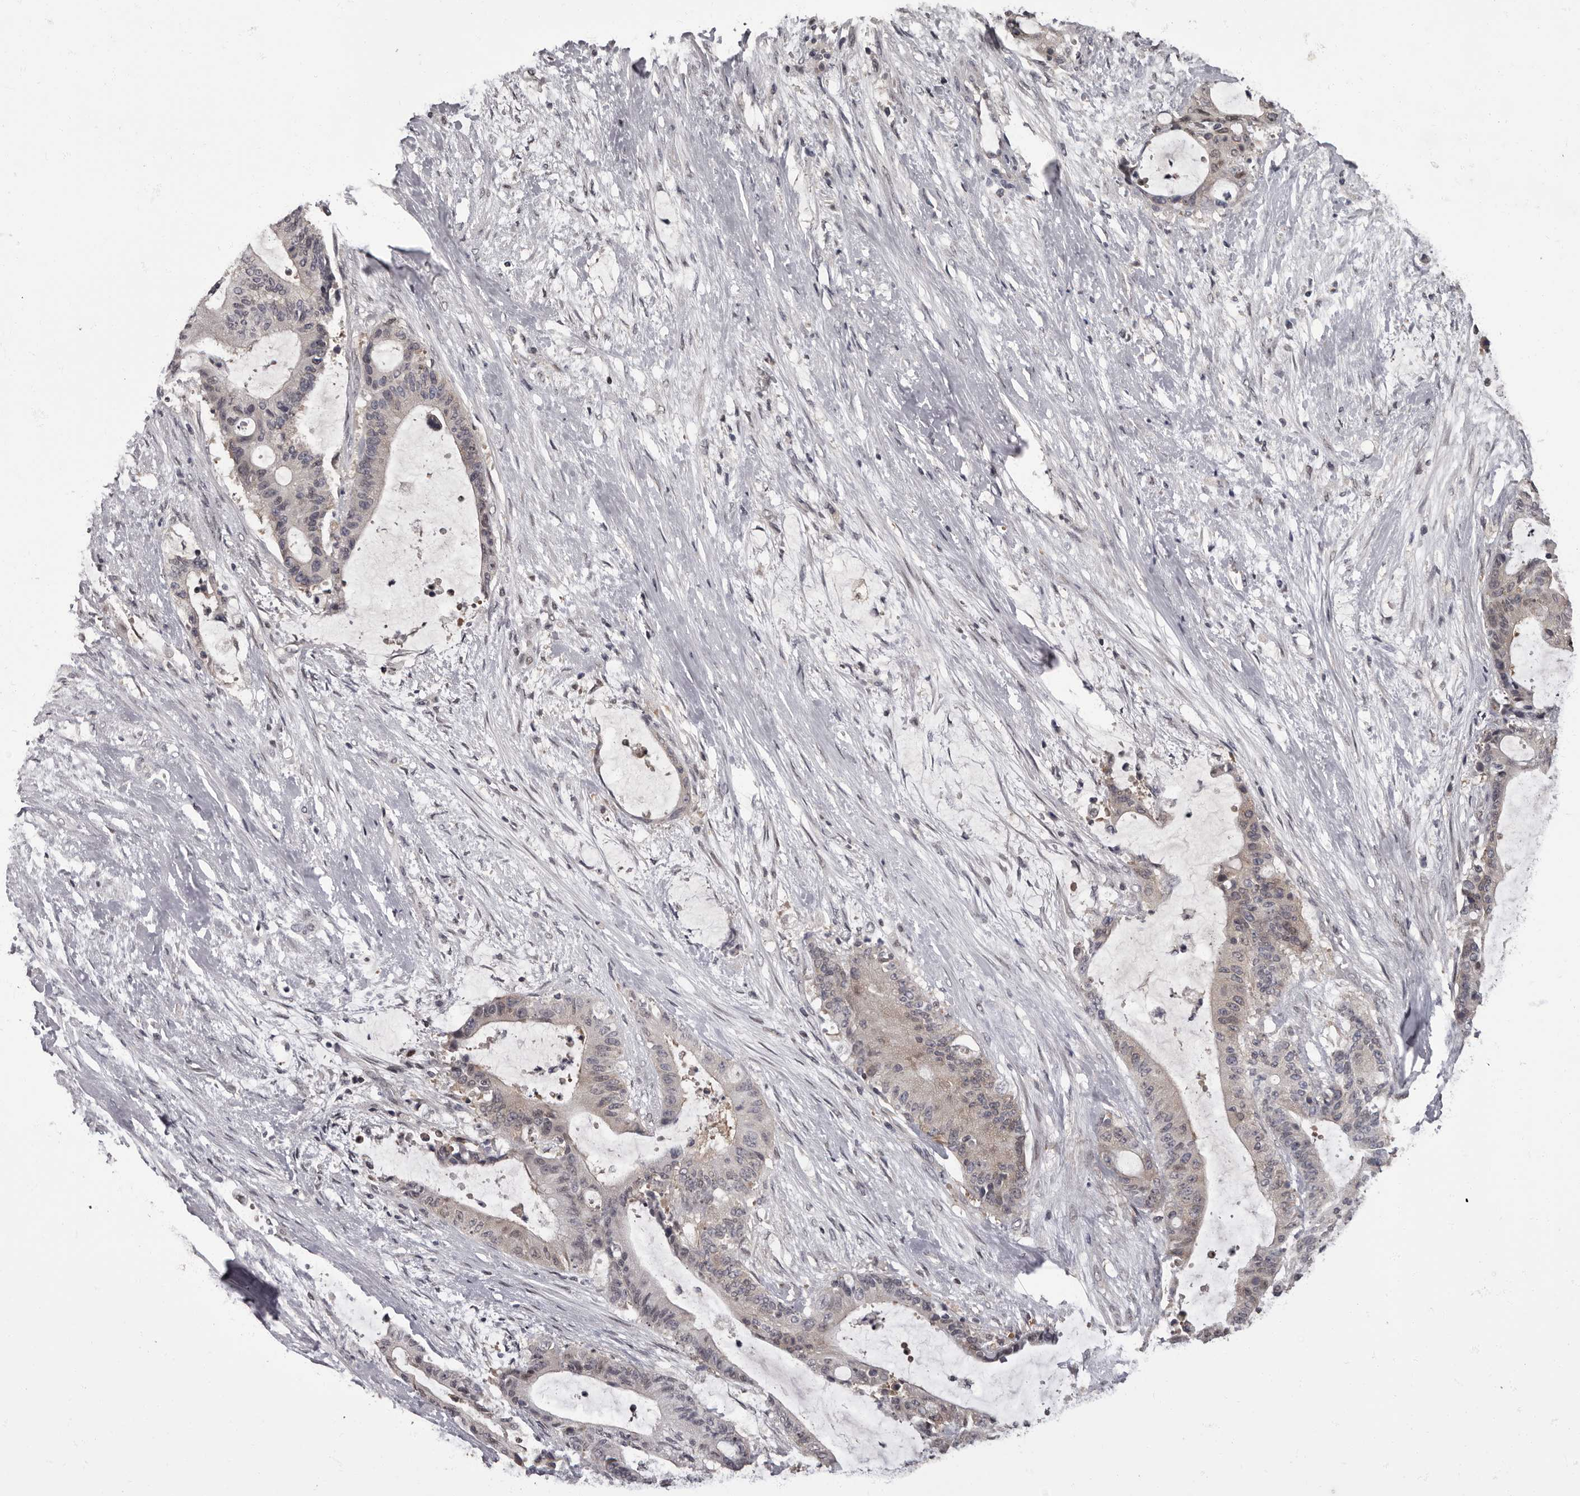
{"staining": {"intensity": "weak", "quantity": "<25%", "location": "cytoplasmic/membranous,nuclear"}, "tissue": "liver cancer", "cell_type": "Tumor cells", "image_type": "cancer", "snomed": [{"axis": "morphology", "description": "Normal tissue, NOS"}, {"axis": "morphology", "description": "Cholangiocarcinoma"}, {"axis": "topography", "description": "Liver"}, {"axis": "topography", "description": "Peripheral nerve tissue"}], "caption": "Tumor cells show no significant protein staining in liver cancer.", "gene": "C1orf50", "patient": {"sex": "female", "age": 73}}